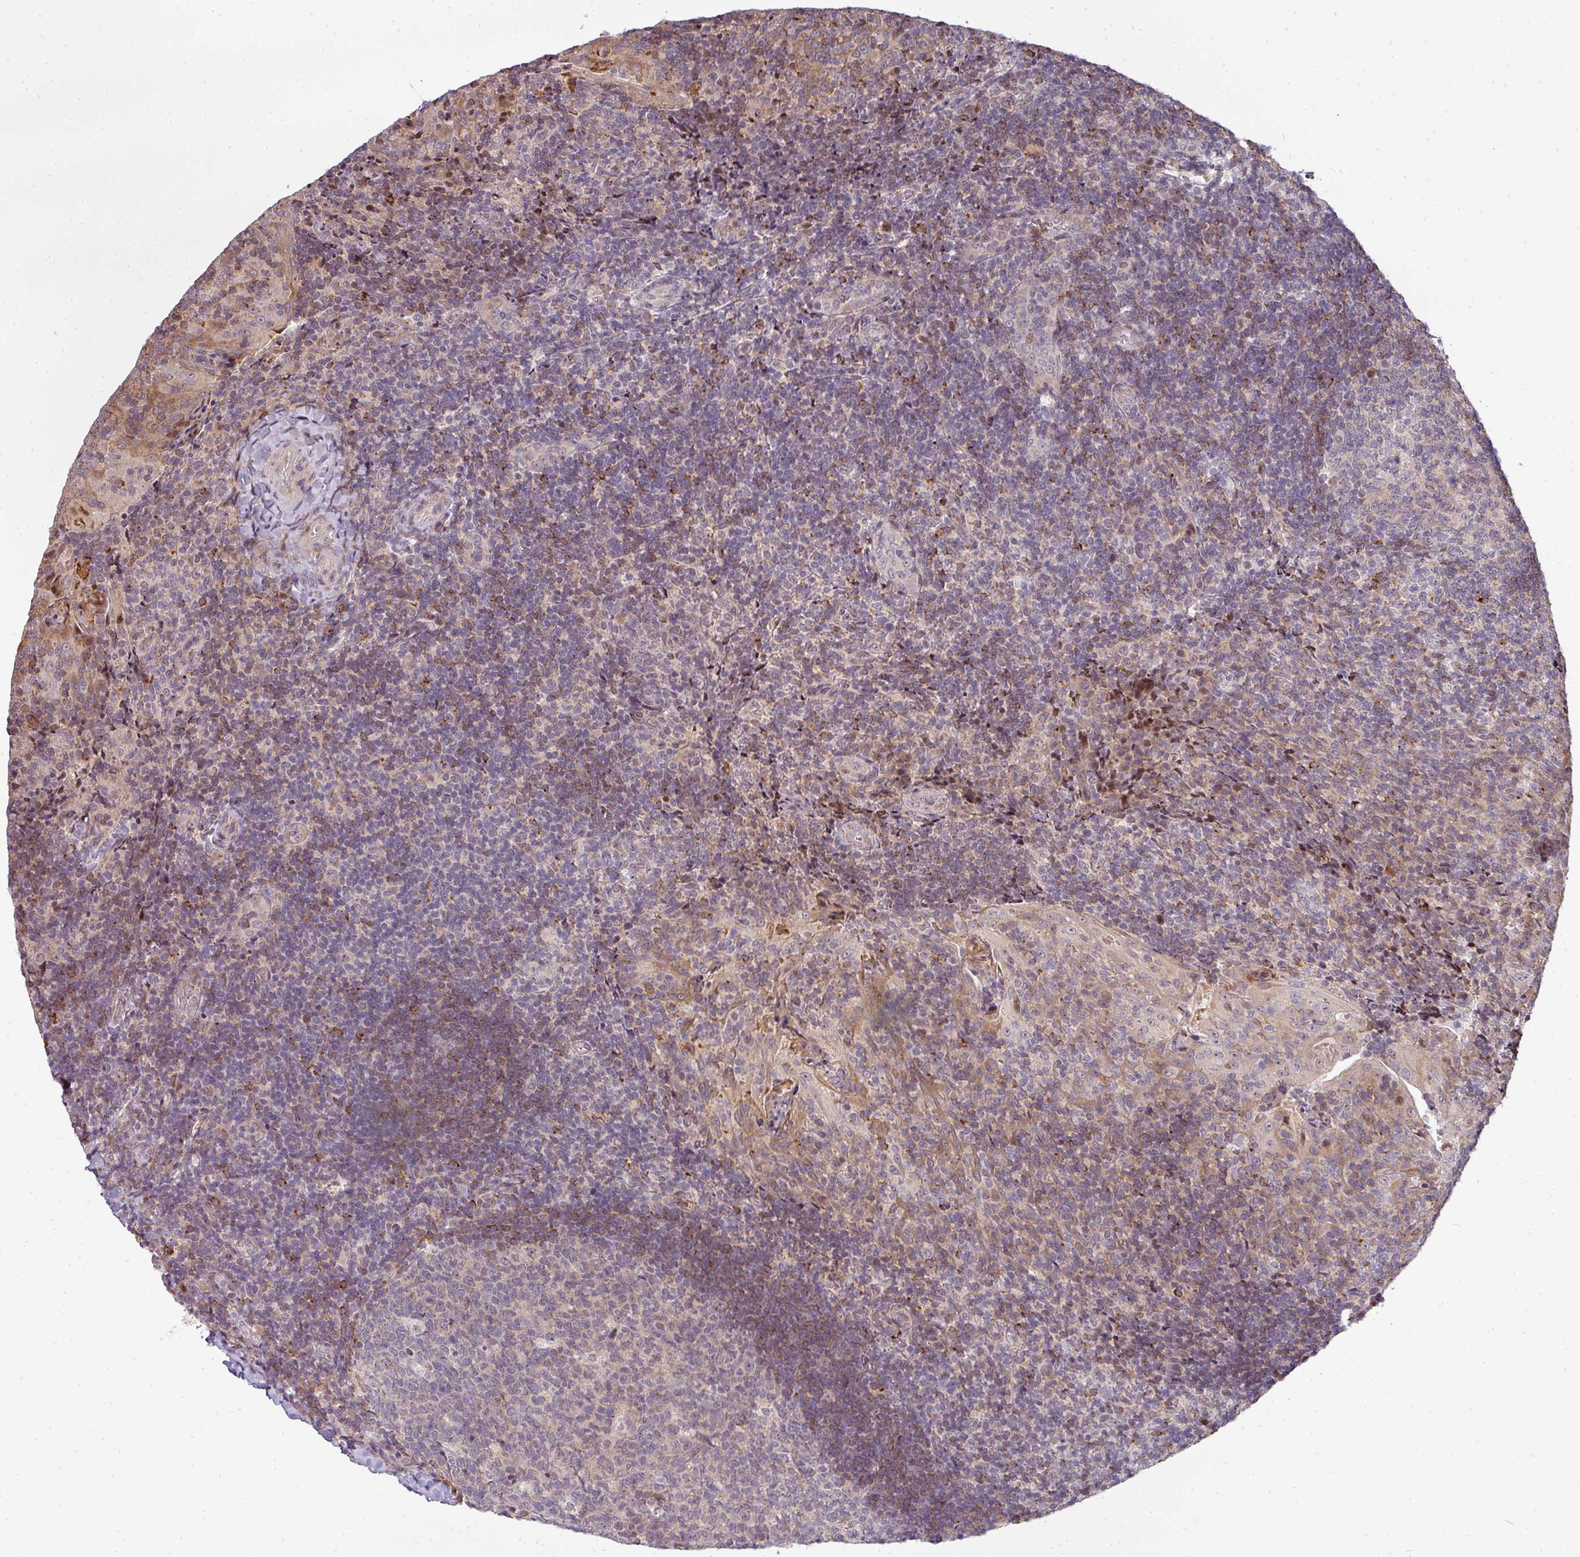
{"staining": {"intensity": "moderate", "quantity": "<25%", "location": "cytoplasmic/membranous"}, "tissue": "tonsil", "cell_type": "Germinal center cells", "image_type": "normal", "snomed": [{"axis": "morphology", "description": "Normal tissue, NOS"}, {"axis": "topography", "description": "Tonsil"}], "caption": "Tonsil stained for a protein exhibits moderate cytoplasmic/membranous positivity in germinal center cells. Nuclei are stained in blue.", "gene": "MAZ", "patient": {"sex": "male", "age": 17}}